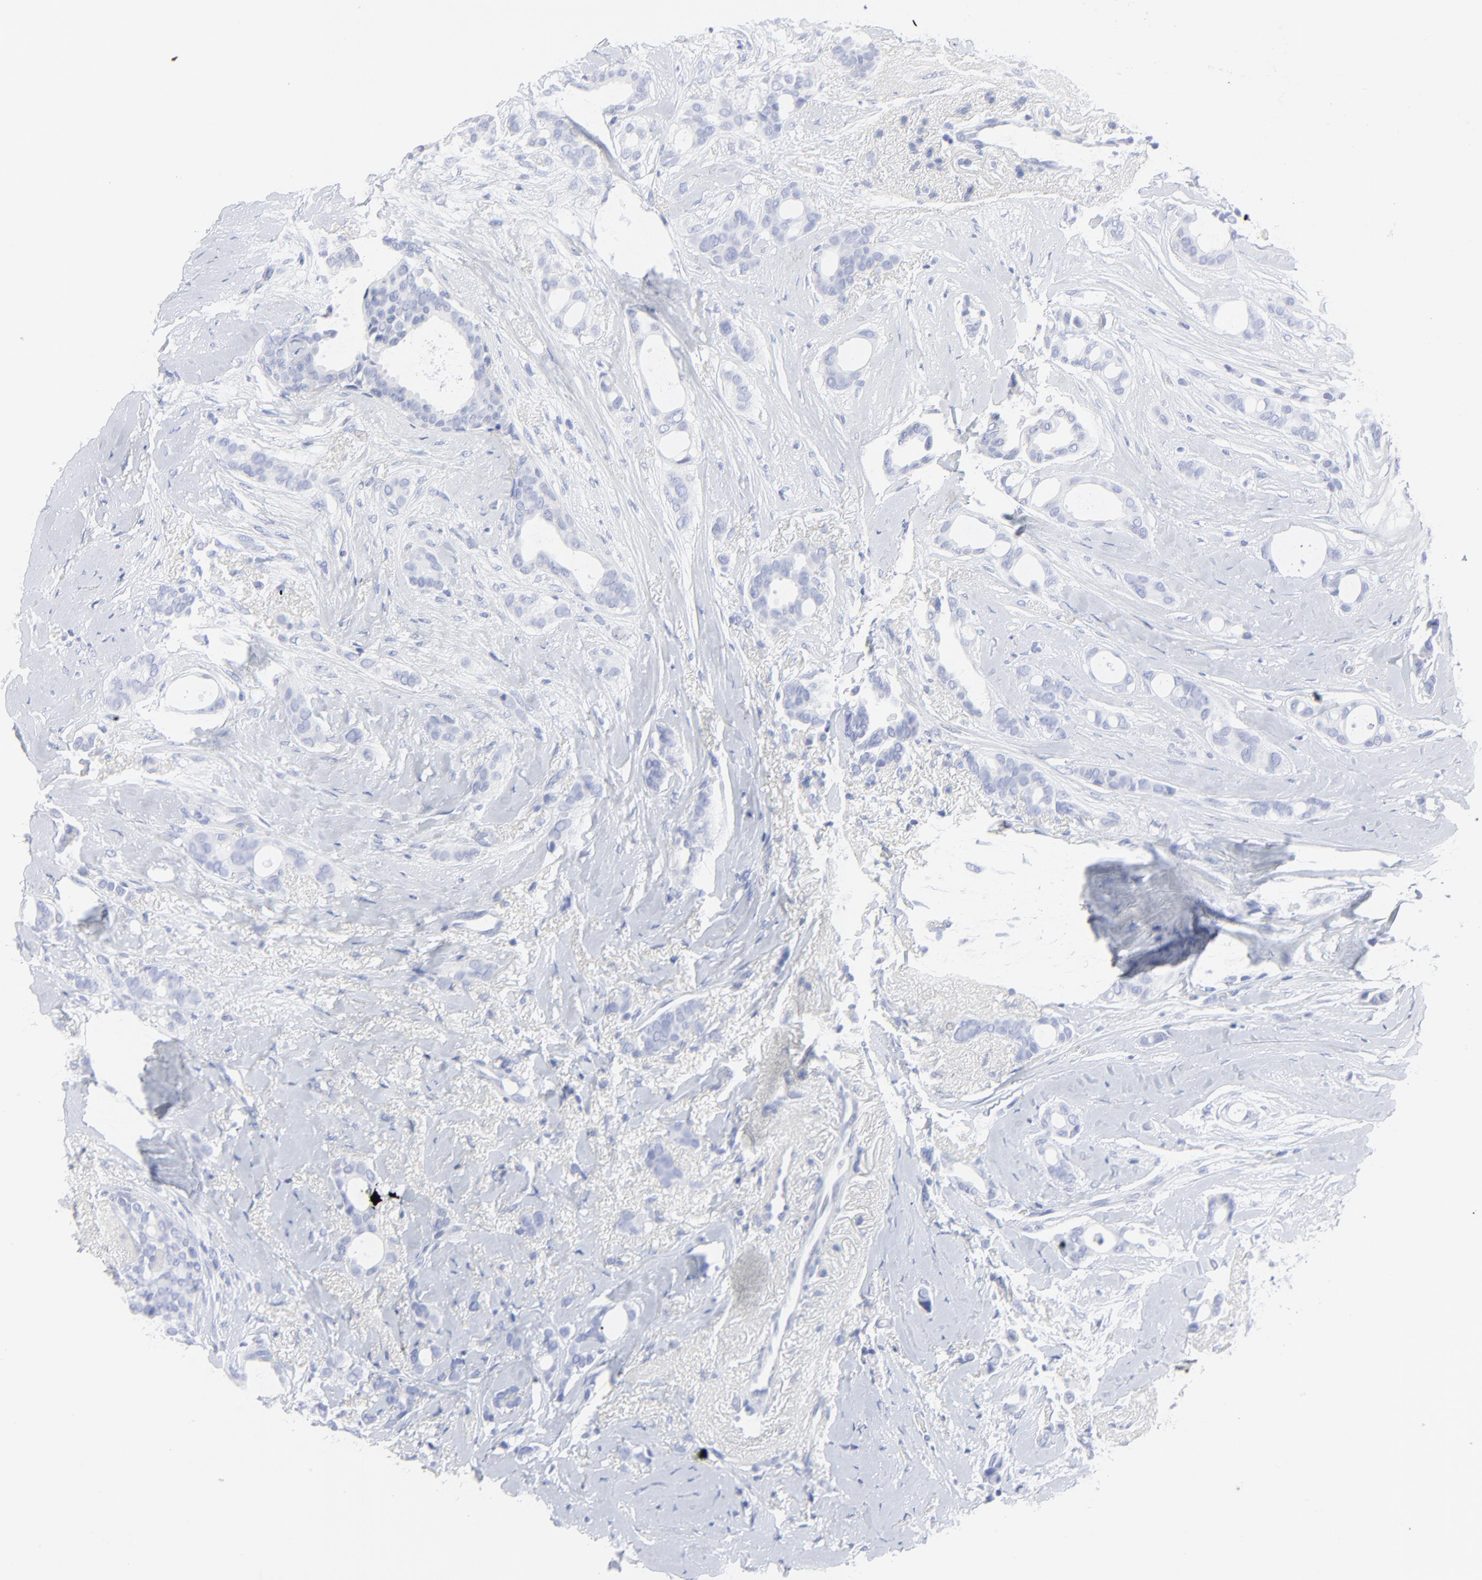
{"staining": {"intensity": "negative", "quantity": "none", "location": "none"}, "tissue": "breast cancer", "cell_type": "Tumor cells", "image_type": "cancer", "snomed": [{"axis": "morphology", "description": "Duct carcinoma"}, {"axis": "topography", "description": "Breast"}], "caption": "Micrograph shows no protein positivity in tumor cells of breast invasive ductal carcinoma tissue. (DAB immunohistochemistry (IHC), high magnification).", "gene": "PSD3", "patient": {"sex": "female", "age": 54}}